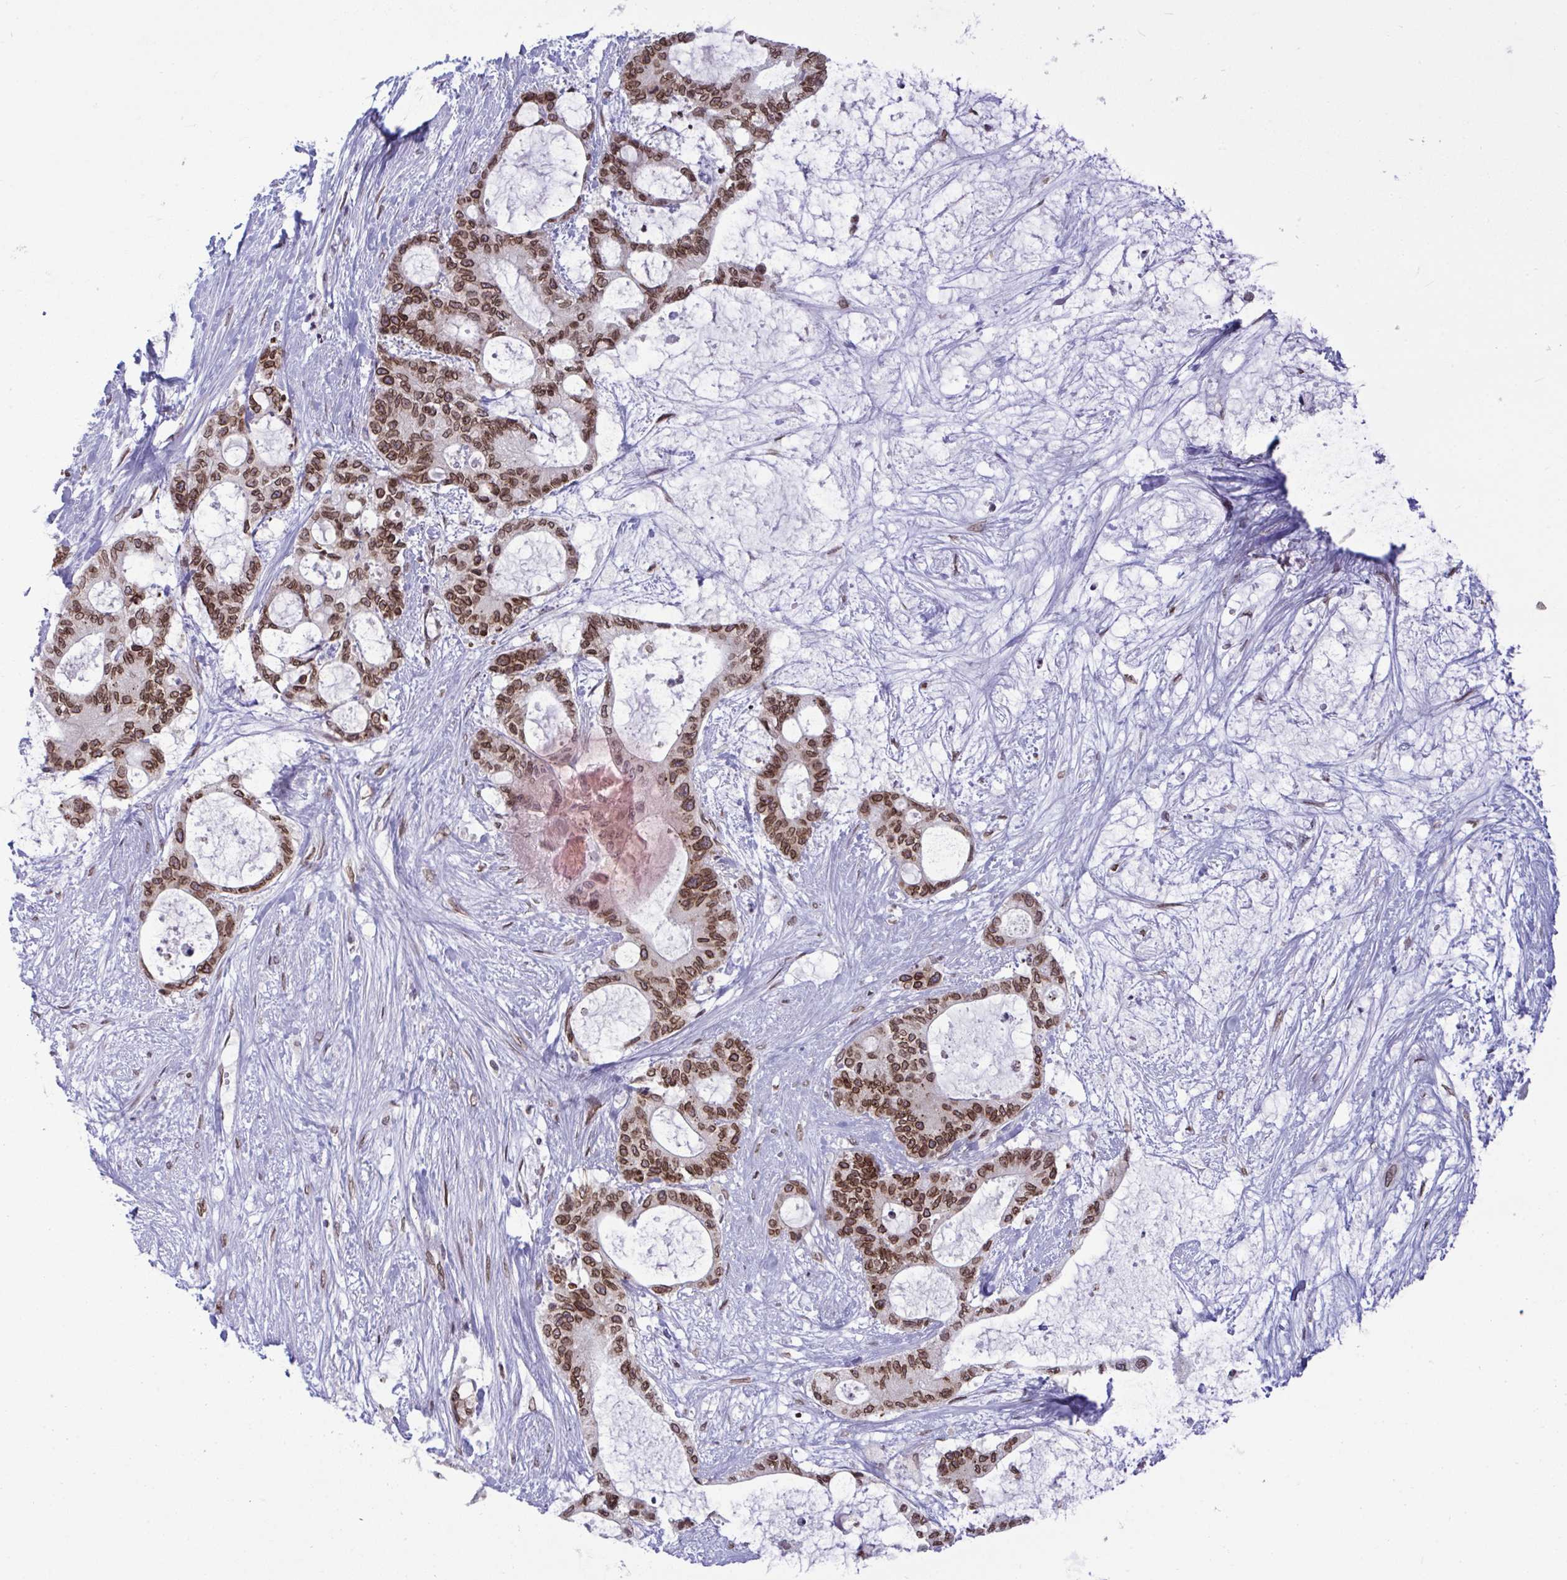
{"staining": {"intensity": "strong", "quantity": ">75%", "location": "cytoplasmic/membranous,nuclear"}, "tissue": "liver cancer", "cell_type": "Tumor cells", "image_type": "cancer", "snomed": [{"axis": "morphology", "description": "Normal tissue, NOS"}, {"axis": "morphology", "description": "Cholangiocarcinoma"}, {"axis": "topography", "description": "Liver"}, {"axis": "topography", "description": "Peripheral nerve tissue"}], "caption": "Tumor cells exhibit high levels of strong cytoplasmic/membranous and nuclear expression in about >75% of cells in human liver cancer (cholangiocarcinoma).", "gene": "RANBP2", "patient": {"sex": "female", "age": 73}}